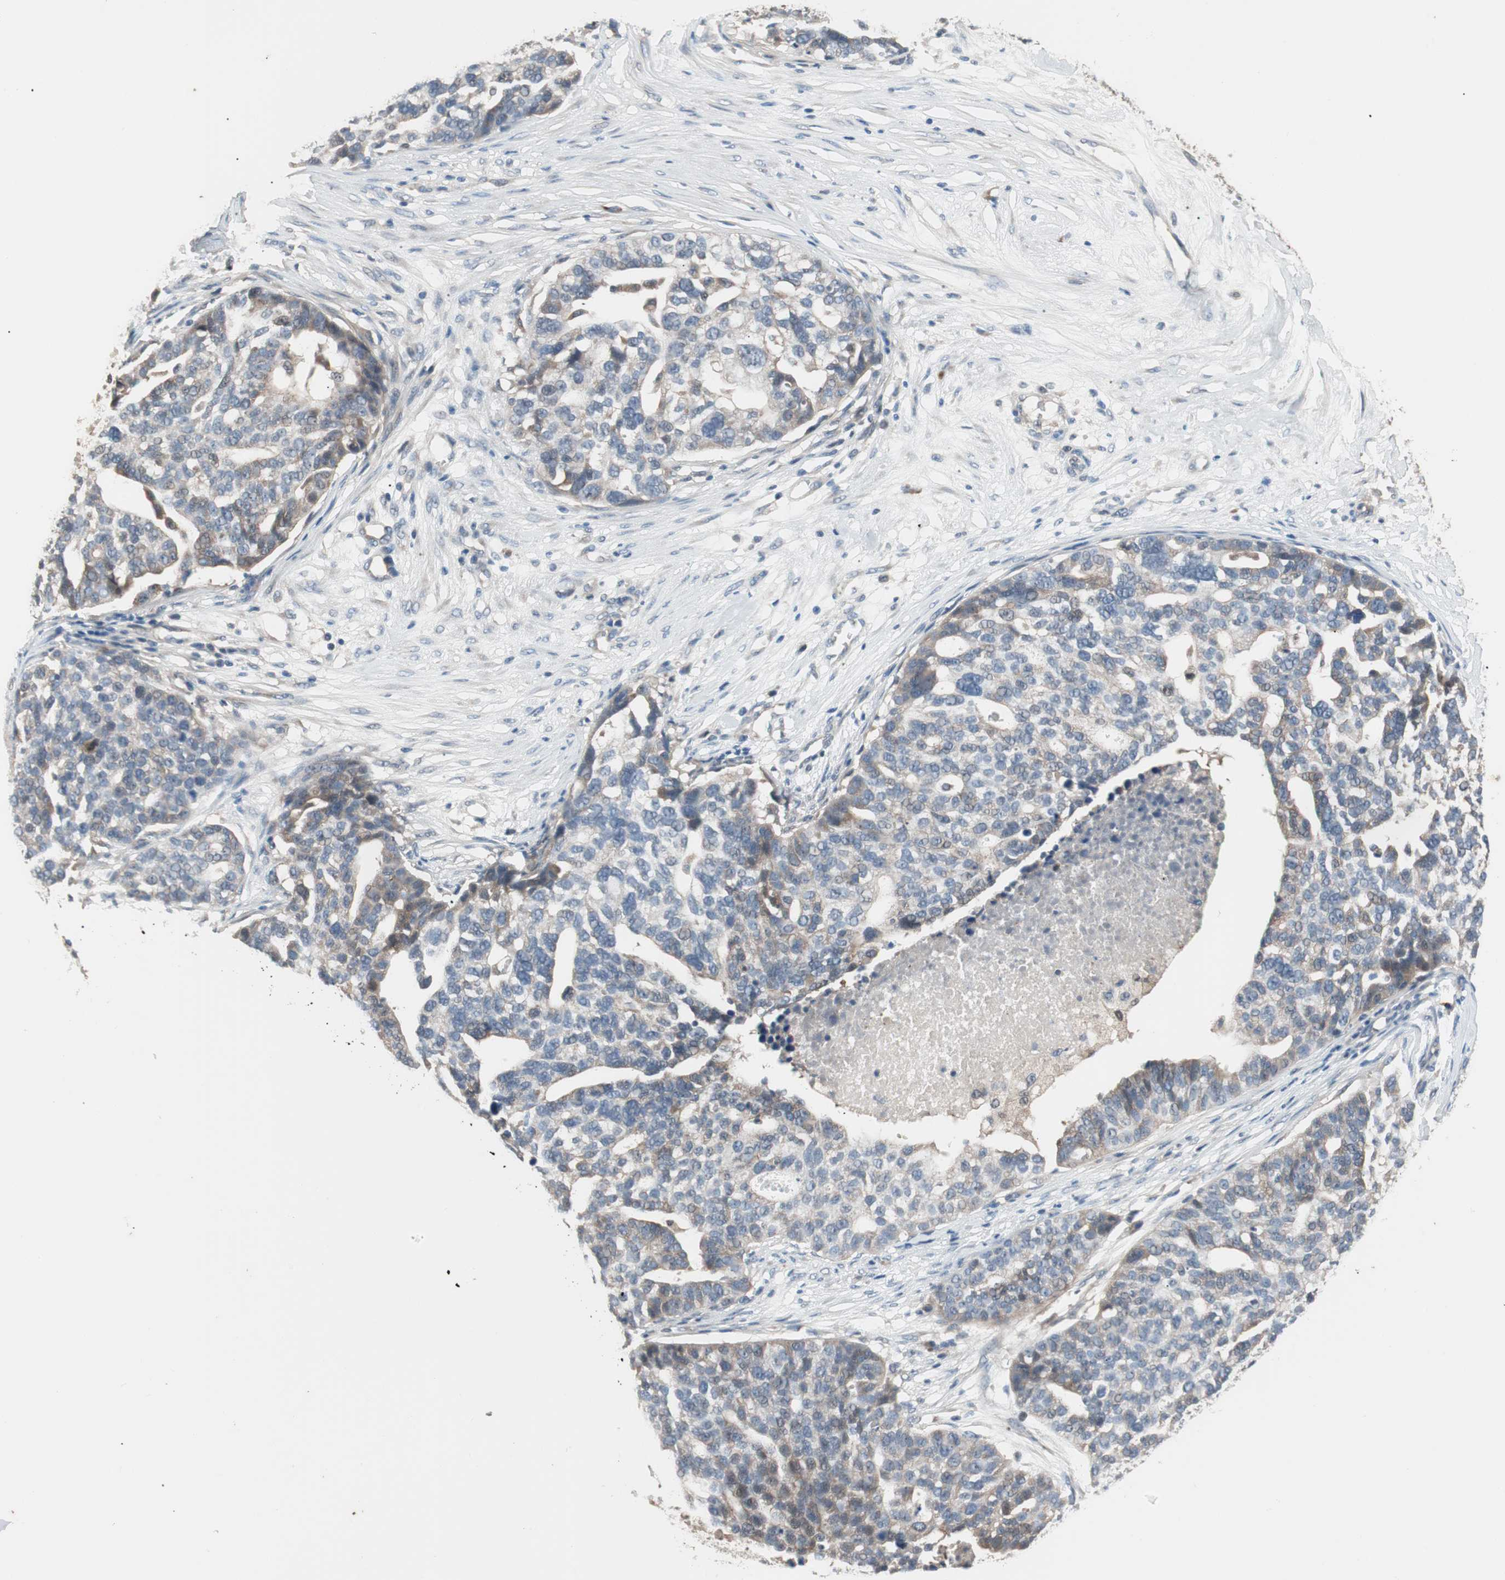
{"staining": {"intensity": "weak", "quantity": "25%-75%", "location": "cytoplasmic/membranous"}, "tissue": "ovarian cancer", "cell_type": "Tumor cells", "image_type": "cancer", "snomed": [{"axis": "morphology", "description": "Cystadenocarcinoma, serous, NOS"}, {"axis": "topography", "description": "Ovary"}], "caption": "A histopathology image of ovarian cancer (serous cystadenocarcinoma) stained for a protein reveals weak cytoplasmic/membranous brown staining in tumor cells.", "gene": "PCK1", "patient": {"sex": "female", "age": 59}}